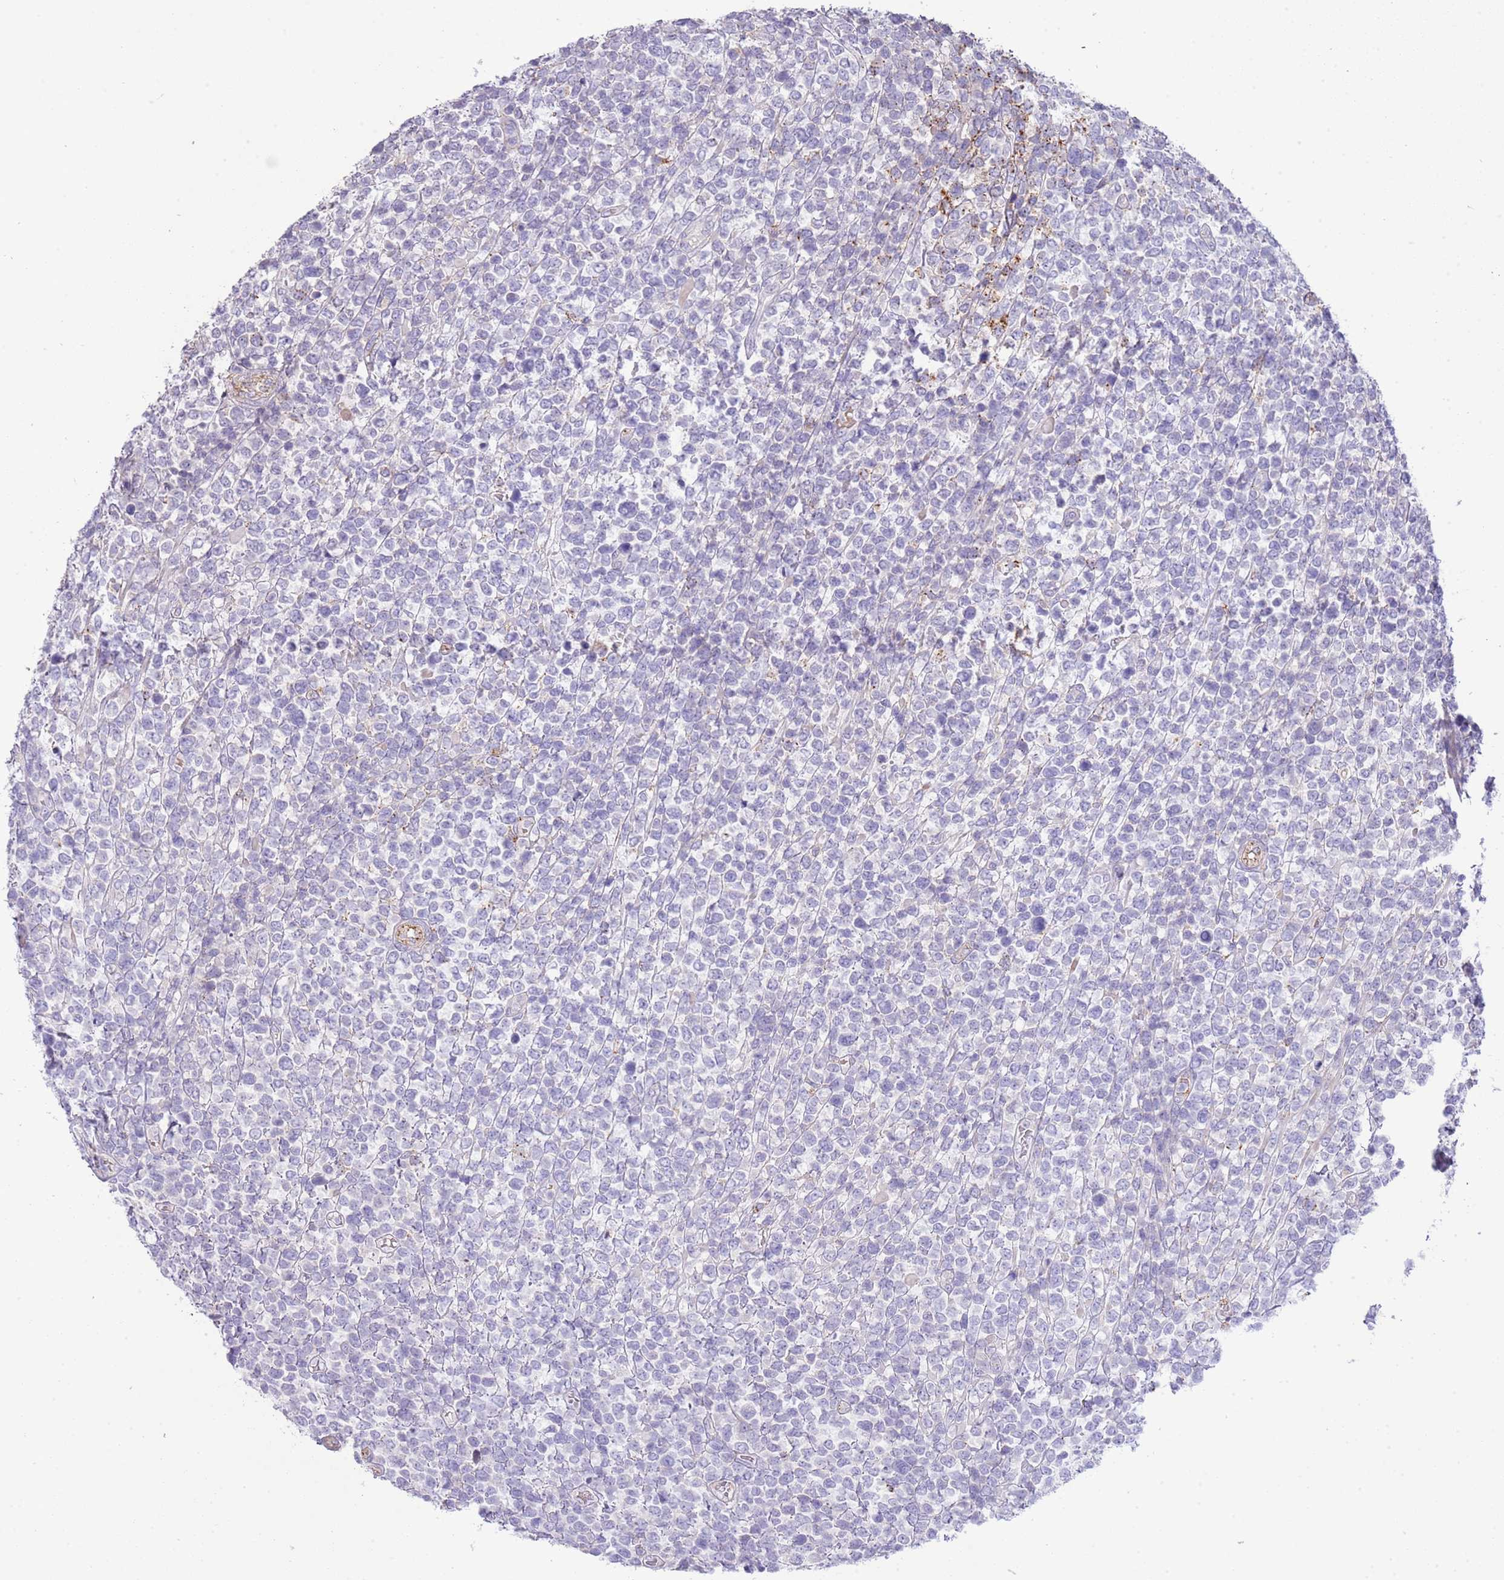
{"staining": {"intensity": "negative", "quantity": "none", "location": "none"}, "tissue": "lymphoma", "cell_type": "Tumor cells", "image_type": "cancer", "snomed": [{"axis": "morphology", "description": "Malignant lymphoma, non-Hodgkin's type, High grade"}, {"axis": "topography", "description": "Soft tissue"}], "caption": "Immunohistochemistry (IHC) histopathology image of neoplastic tissue: human malignant lymphoma, non-Hodgkin's type (high-grade) stained with DAB (3,3'-diaminobenzidine) displays no significant protein positivity in tumor cells.", "gene": "ABHD17A", "patient": {"sex": "female", "age": 56}}